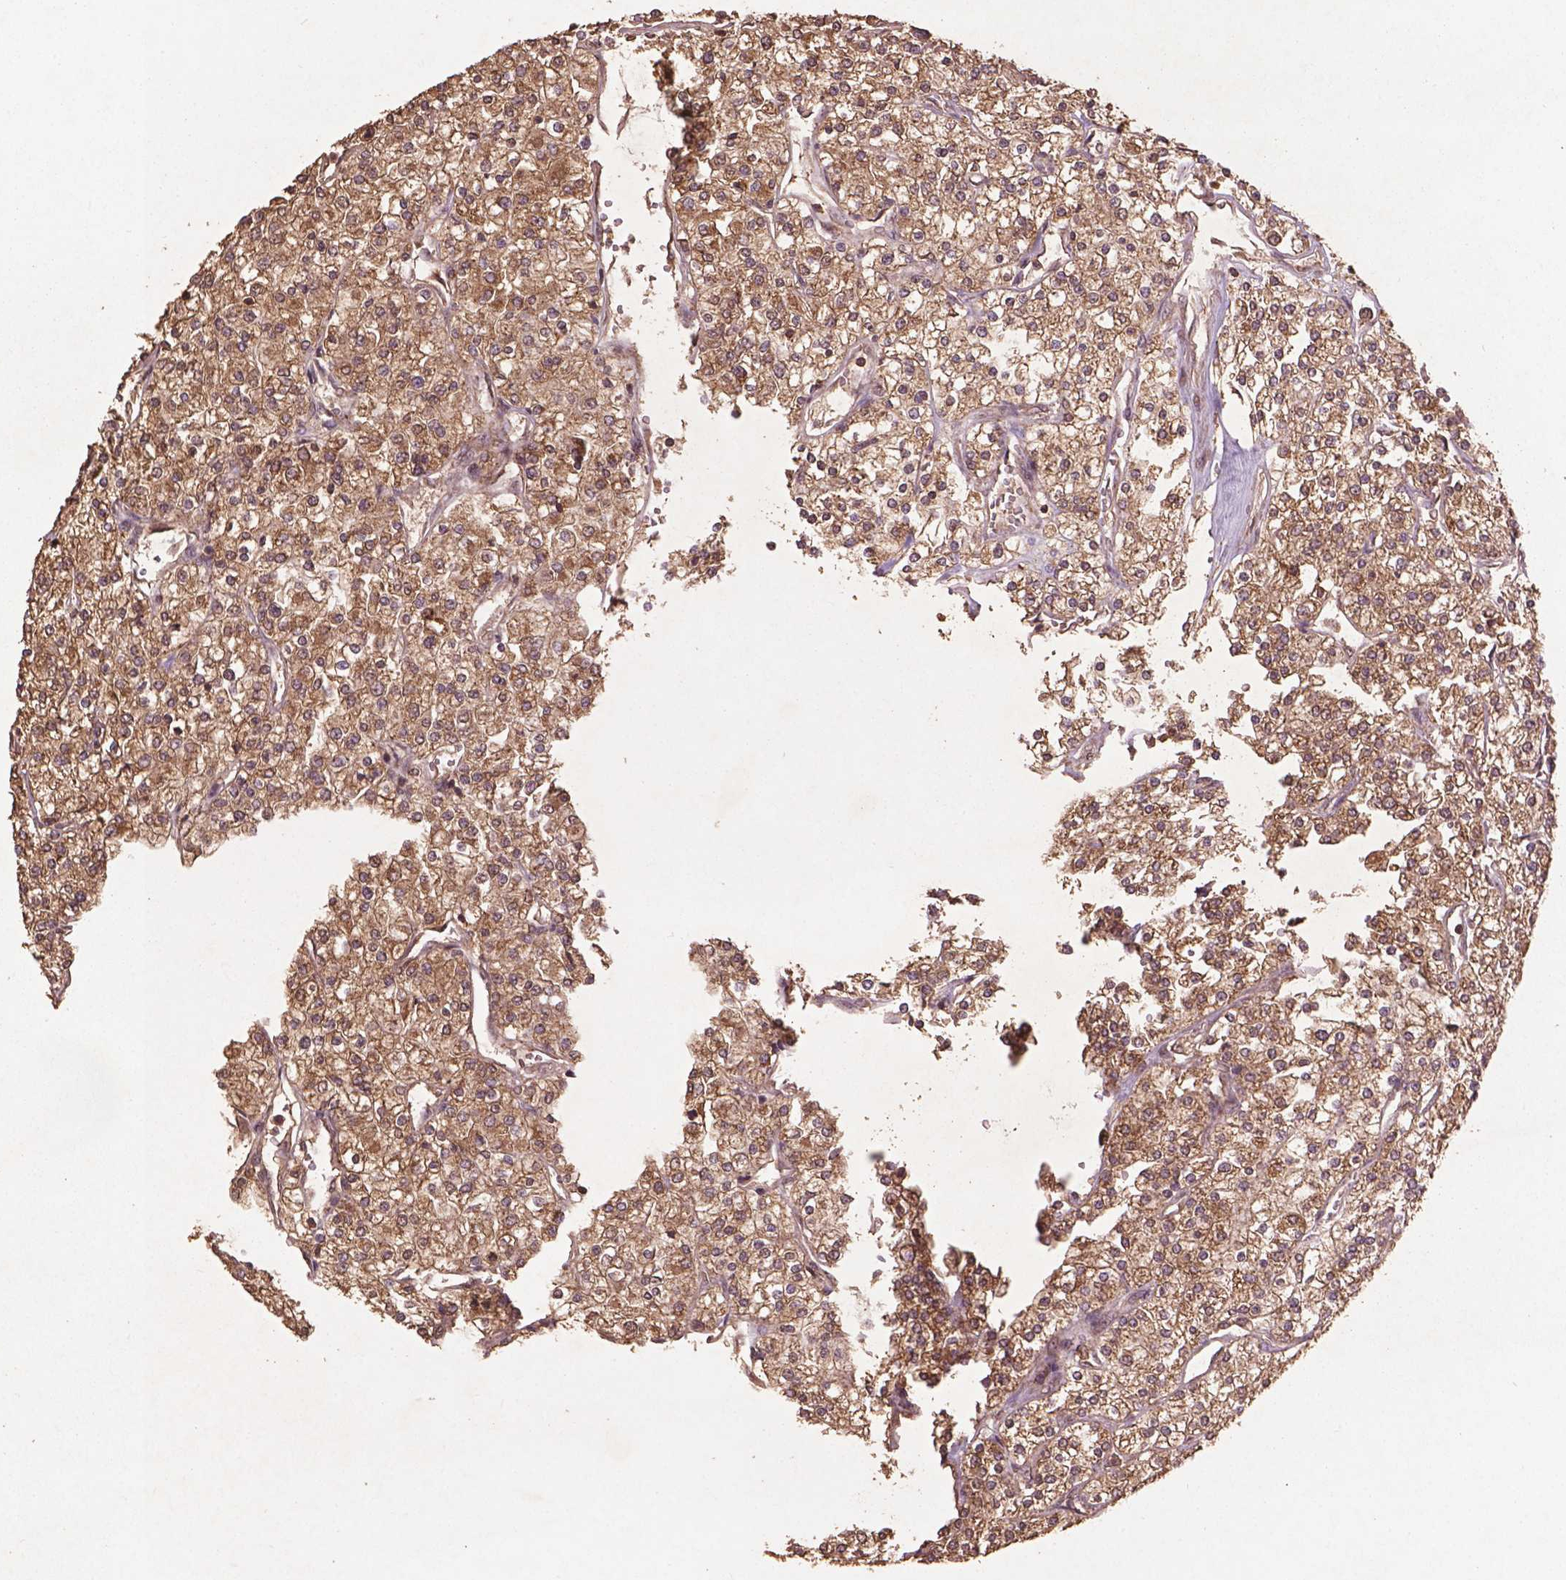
{"staining": {"intensity": "weak", "quantity": ">75%", "location": "cytoplasmic/membranous"}, "tissue": "renal cancer", "cell_type": "Tumor cells", "image_type": "cancer", "snomed": [{"axis": "morphology", "description": "Adenocarcinoma, NOS"}, {"axis": "topography", "description": "Kidney"}], "caption": "Renal adenocarcinoma stained with a brown dye reveals weak cytoplasmic/membranous positive staining in approximately >75% of tumor cells.", "gene": "BABAM1", "patient": {"sex": "male", "age": 80}}